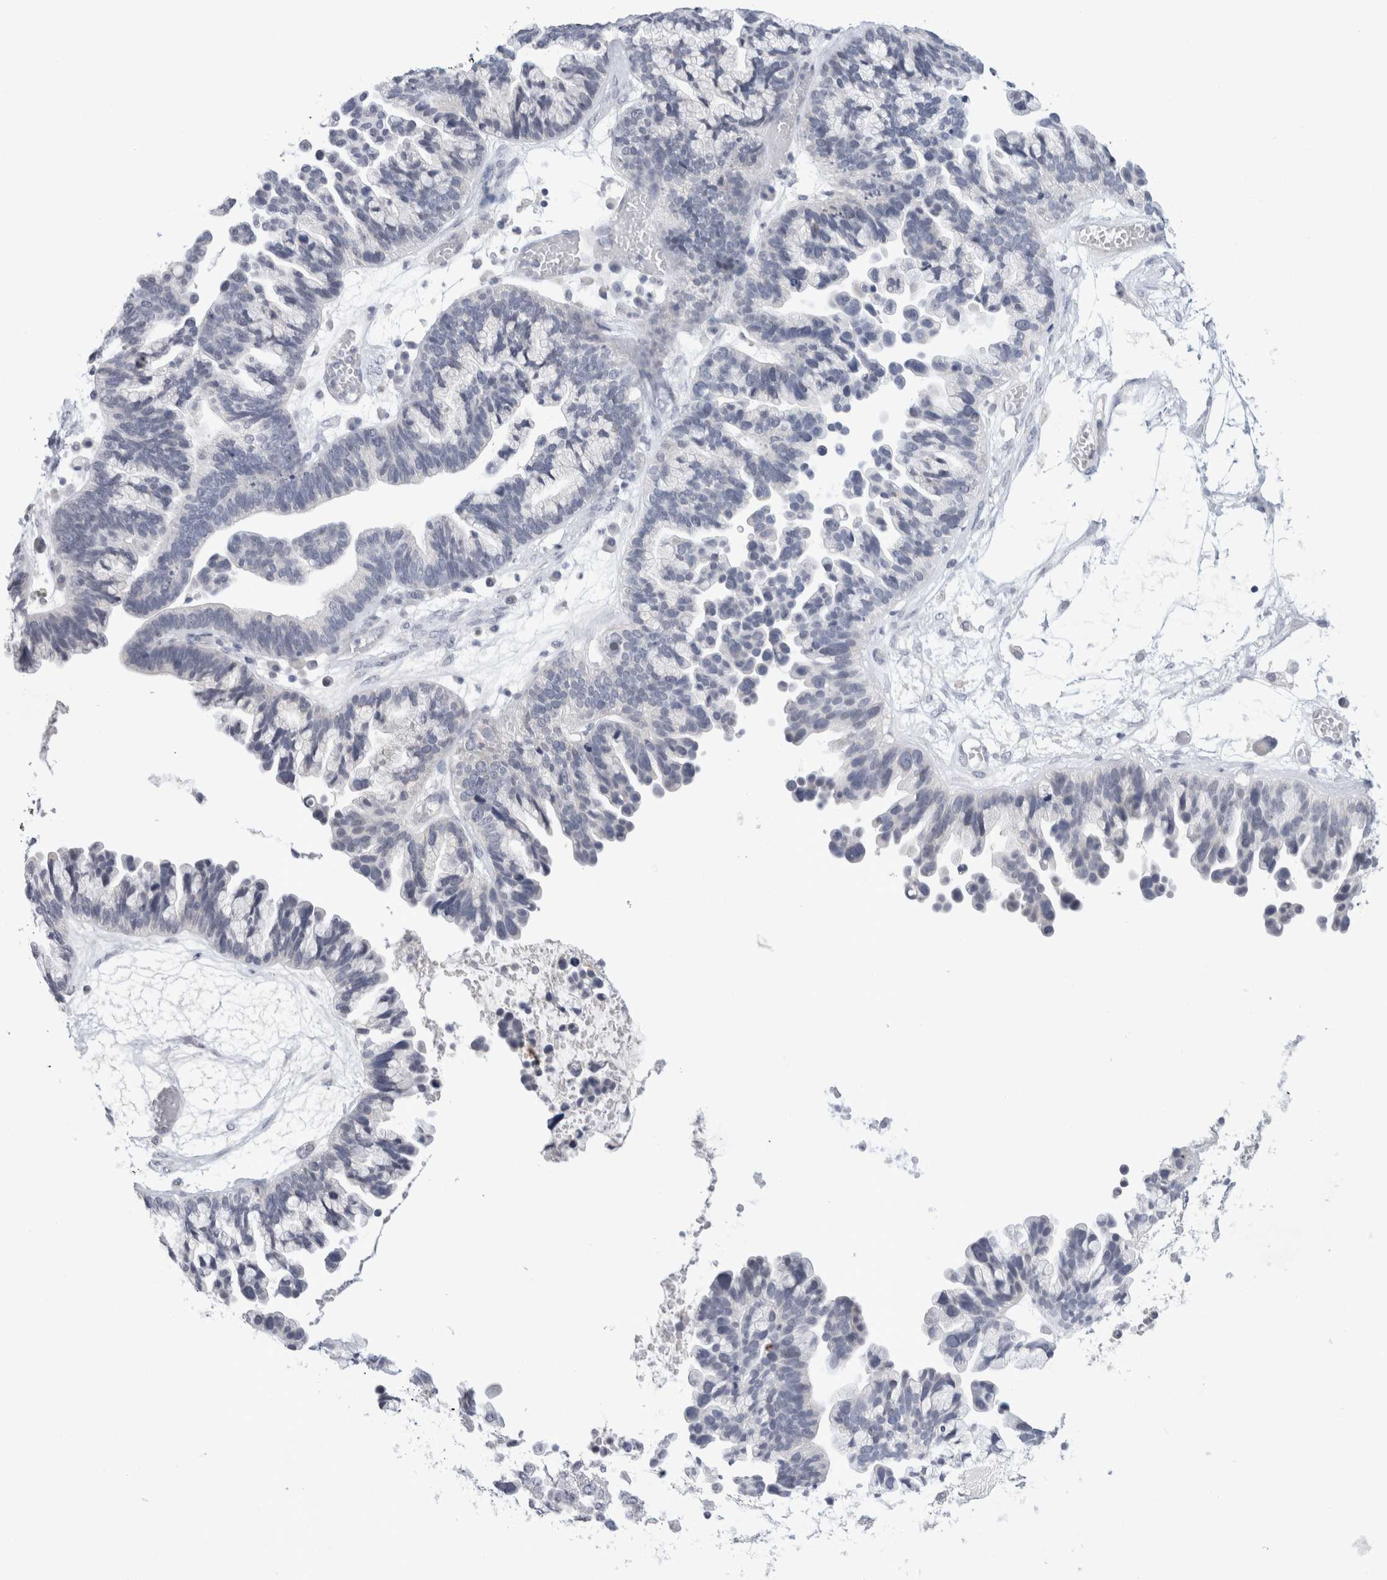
{"staining": {"intensity": "negative", "quantity": "none", "location": "none"}, "tissue": "ovarian cancer", "cell_type": "Tumor cells", "image_type": "cancer", "snomed": [{"axis": "morphology", "description": "Cystadenocarcinoma, serous, NOS"}, {"axis": "topography", "description": "Ovary"}], "caption": "Immunohistochemistry (IHC) photomicrograph of ovarian cancer (serous cystadenocarcinoma) stained for a protein (brown), which exhibits no expression in tumor cells.", "gene": "TONSL", "patient": {"sex": "female", "age": 56}}